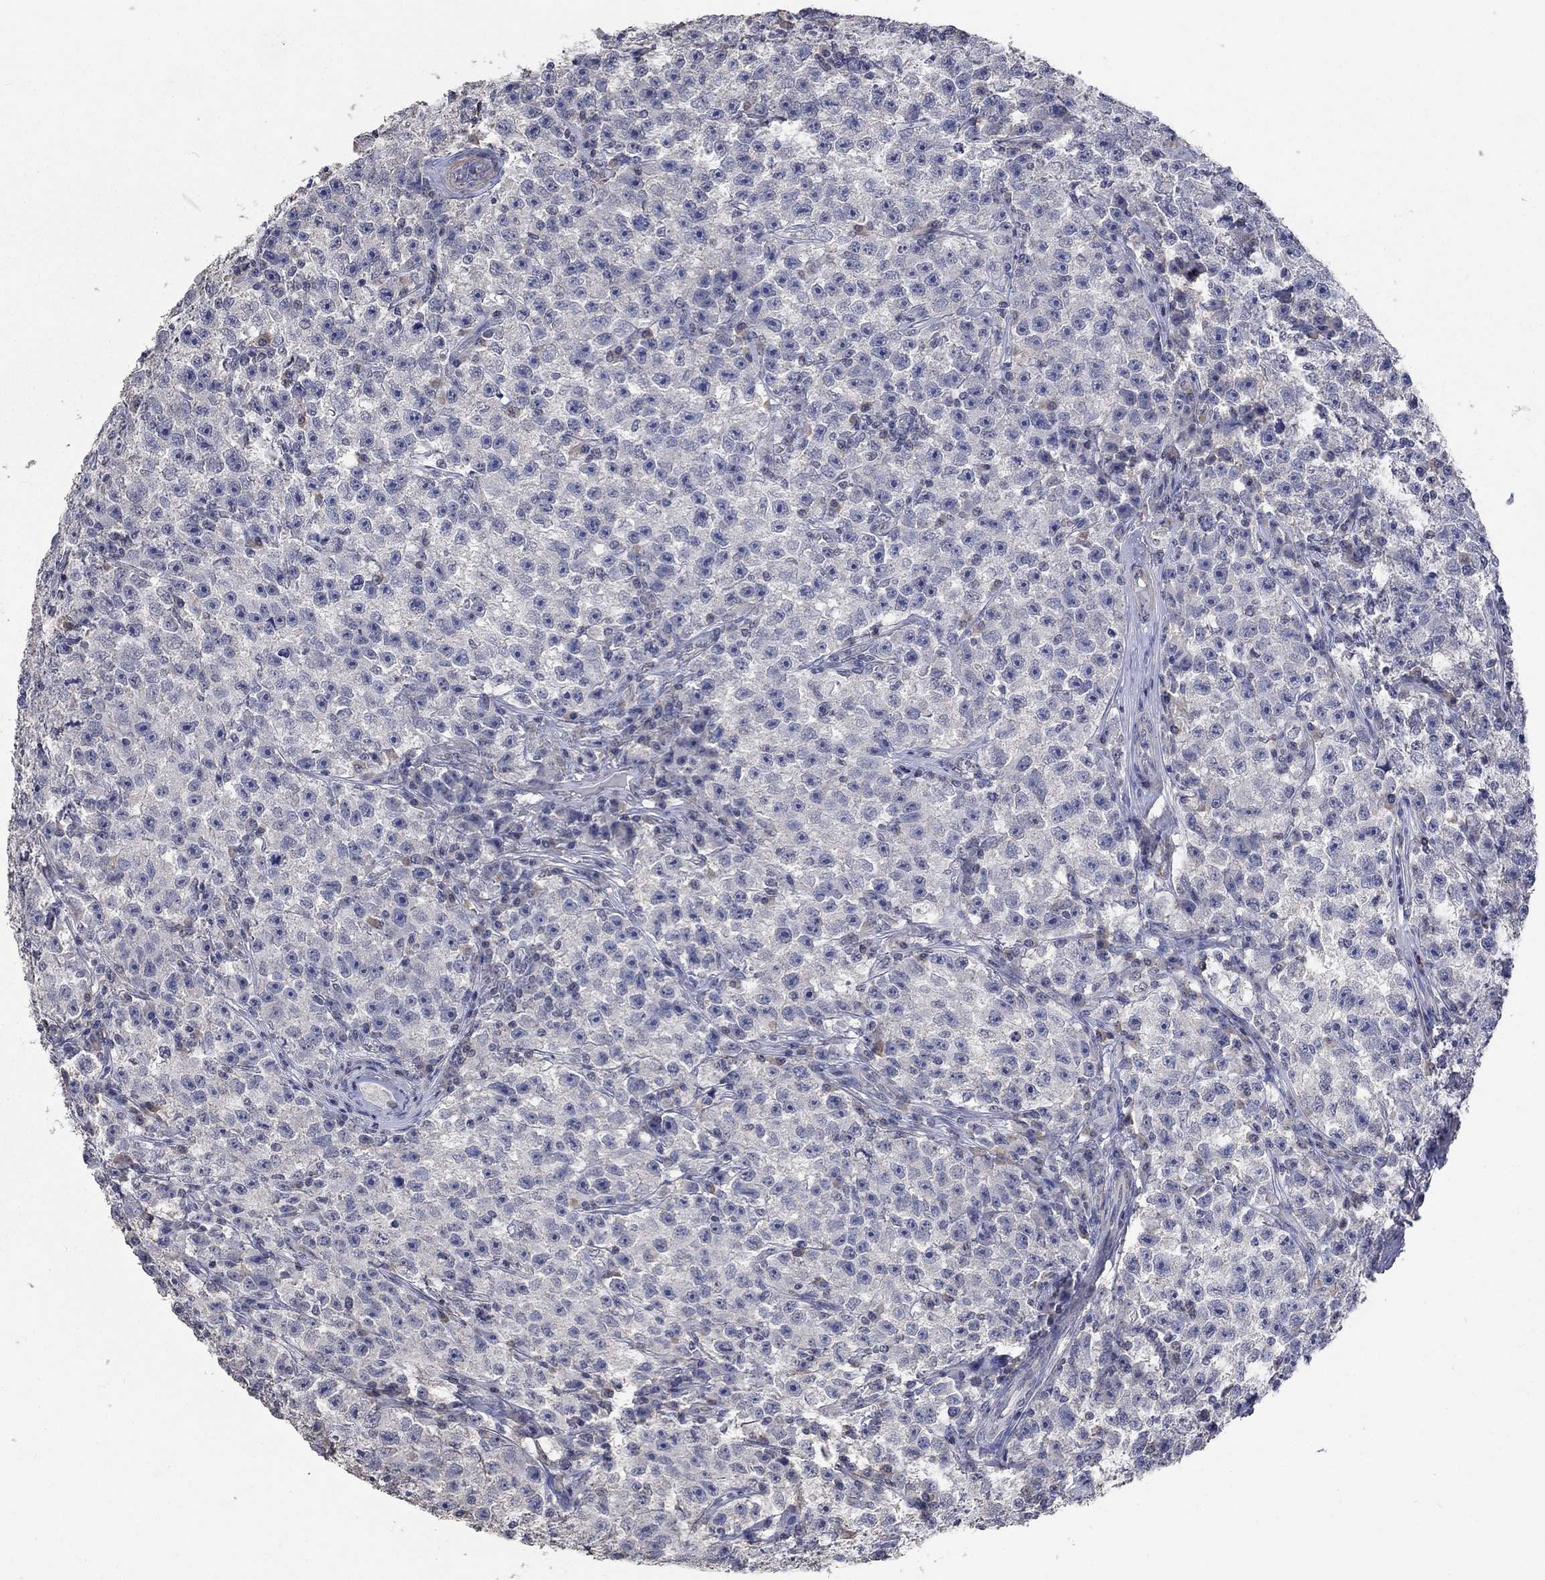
{"staining": {"intensity": "negative", "quantity": "none", "location": "none"}, "tissue": "testis cancer", "cell_type": "Tumor cells", "image_type": "cancer", "snomed": [{"axis": "morphology", "description": "Seminoma, NOS"}, {"axis": "topography", "description": "Testis"}], "caption": "DAB (3,3'-diaminobenzidine) immunohistochemical staining of testis seminoma reveals no significant positivity in tumor cells.", "gene": "ZBTB18", "patient": {"sex": "male", "age": 22}}